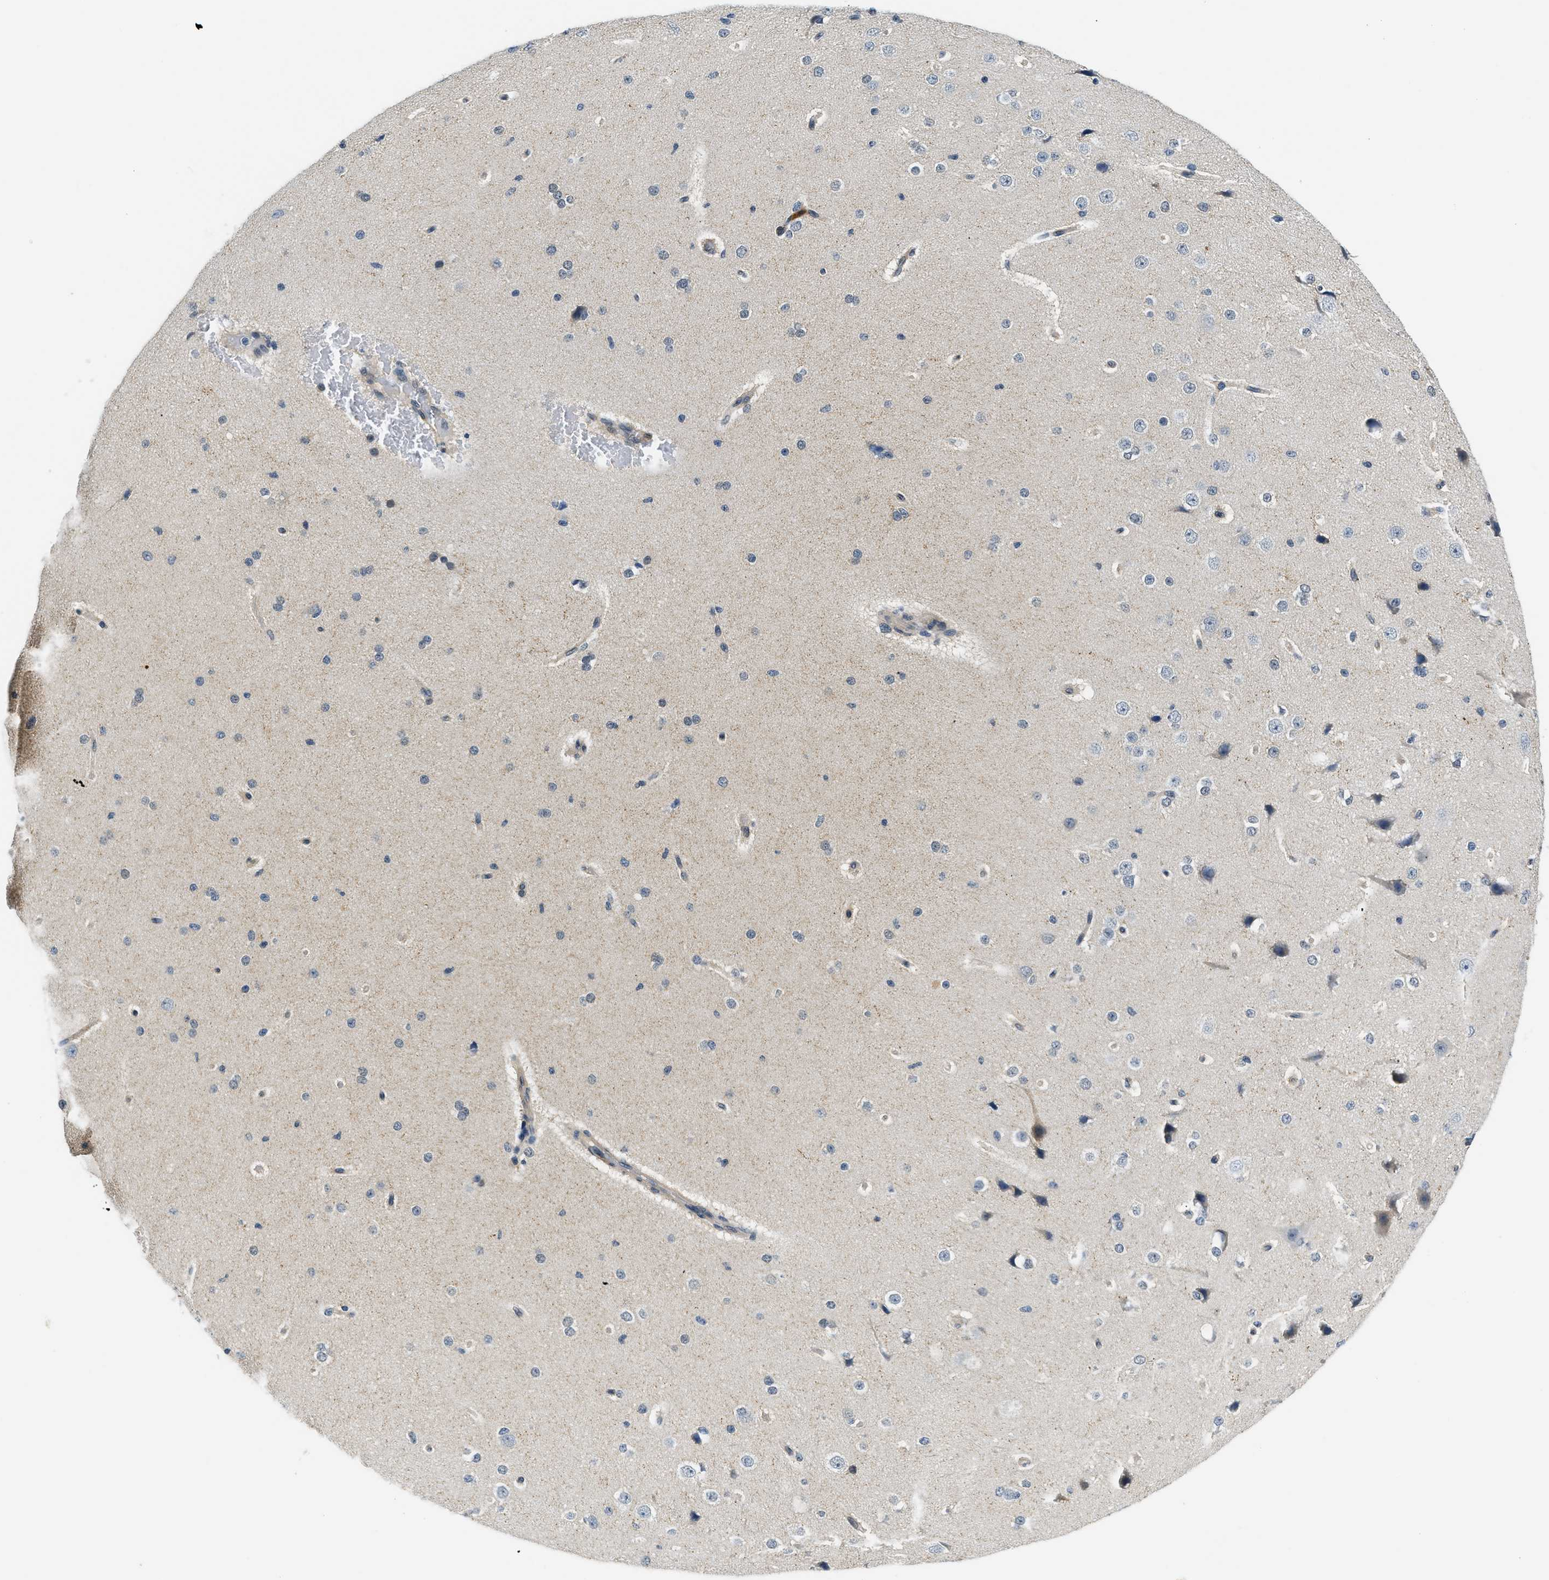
{"staining": {"intensity": "weak", "quantity": ">75%", "location": "cytoplasmic/membranous"}, "tissue": "cerebral cortex", "cell_type": "Endothelial cells", "image_type": "normal", "snomed": [{"axis": "morphology", "description": "Normal tissue, NOS"}, {"axis": "morphology", "description": "Developmental malformation"}, {"axis": "topography", "description": "Cerebral cortex"}], "caption": "Benign cerebral cortex reveals weak cytoplasmic/membranous expression in about >75% of endothelial cells, visualized by immunohistochemistry.", "gene": "SMAD4", "patient": {"sex": "female", "age": 30}}